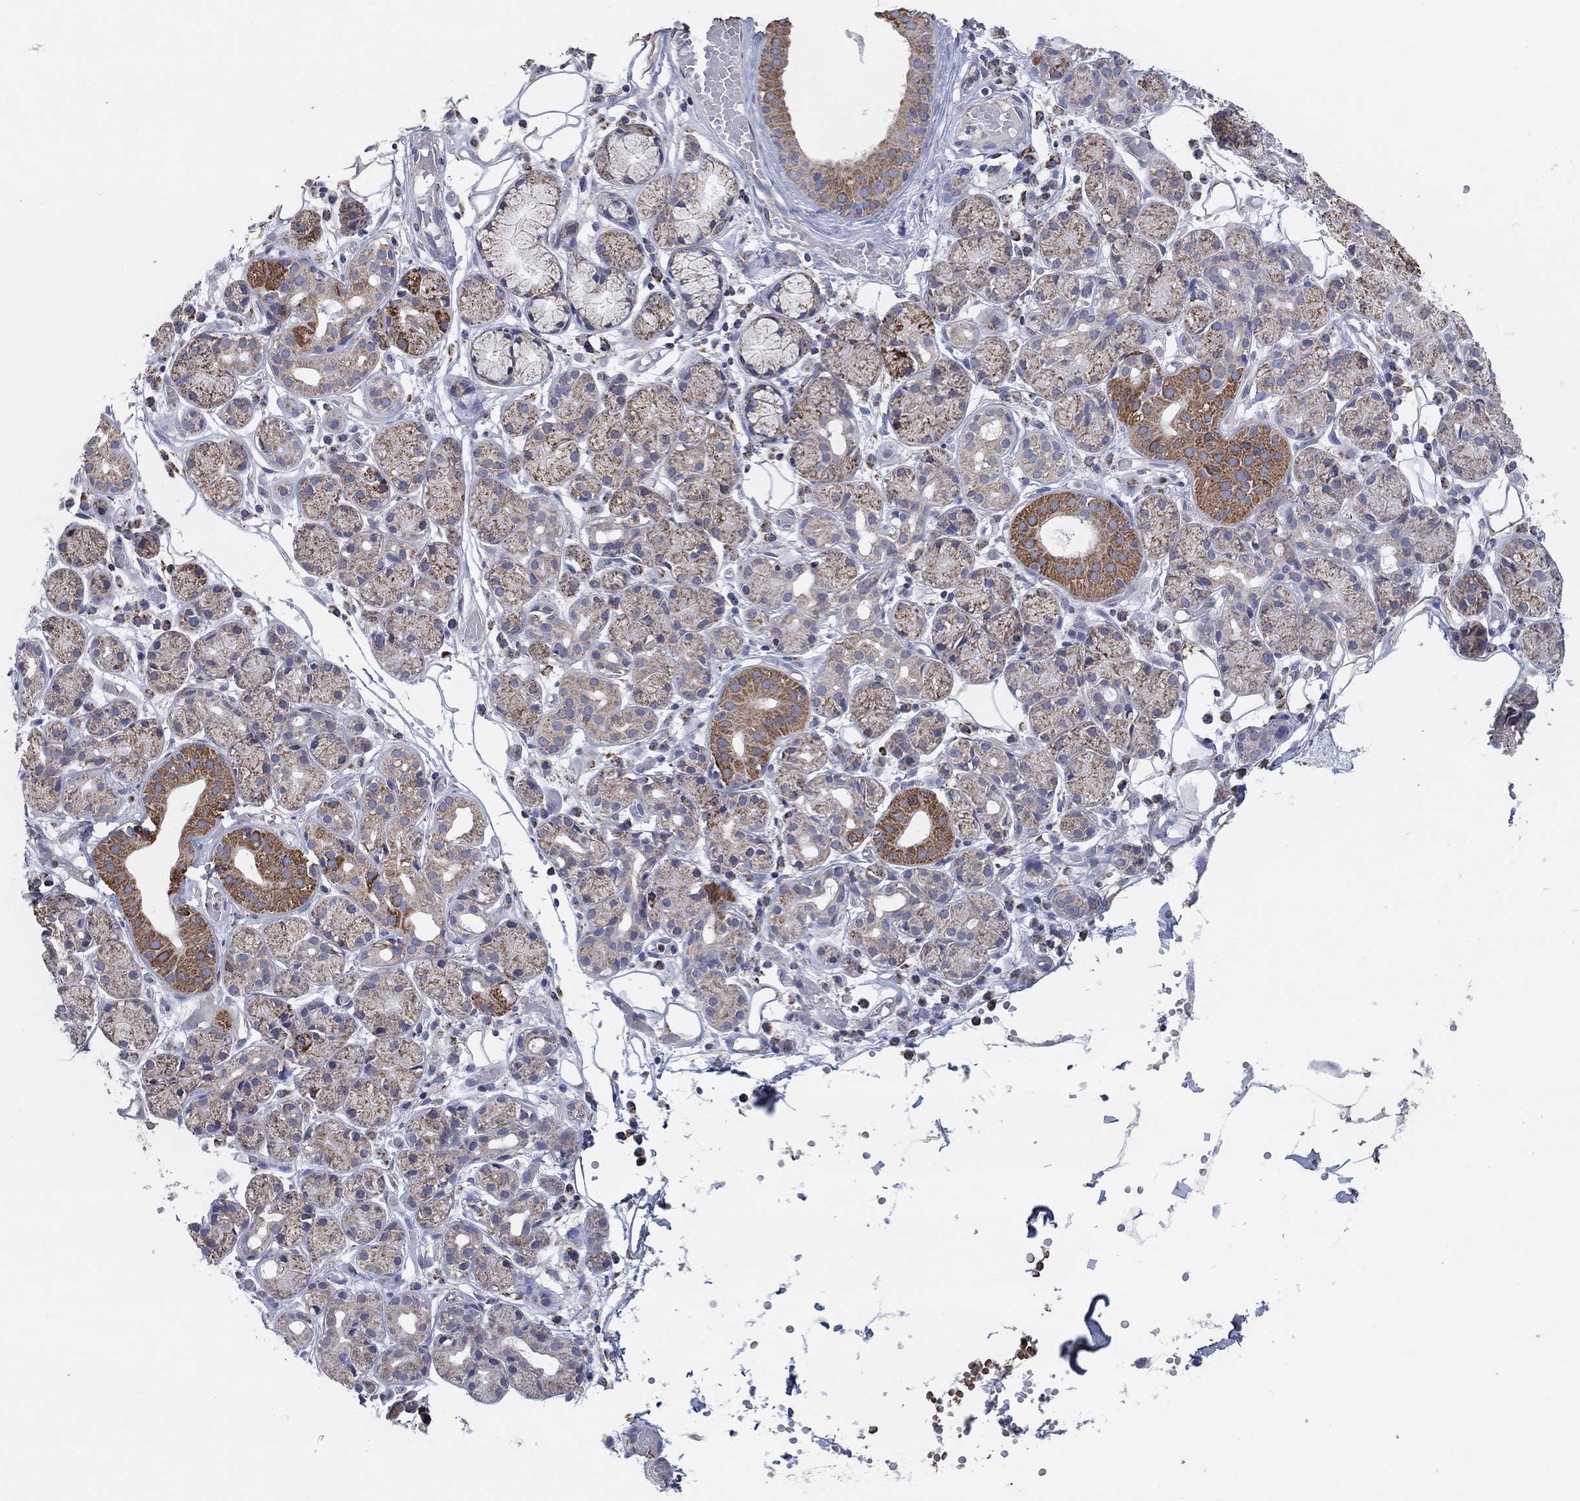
{"staining": {"intensity": "strong", "quantity": "<25%", "location": "cytoplasmic/membranous"}, "tissue": "salivary gland", "cell_type": "Glandular cells", "image_type": "normal", "snomed": [{"axis": "morphology", "description": "Normal tissue, NOS"}, {"axis": "topography", "description": "Salivary gland"}, {"axis": "topography", "description": "Peripheral nerve tissue"}], "caption": "Salivary gland stained with immunohistochemistry (IHC) shows strong cytoplasmic/membranous positivity in approximately <25% of glandular cells.", "gene": "C9orf85", "patient": {"sex": "male", "age": 71}}